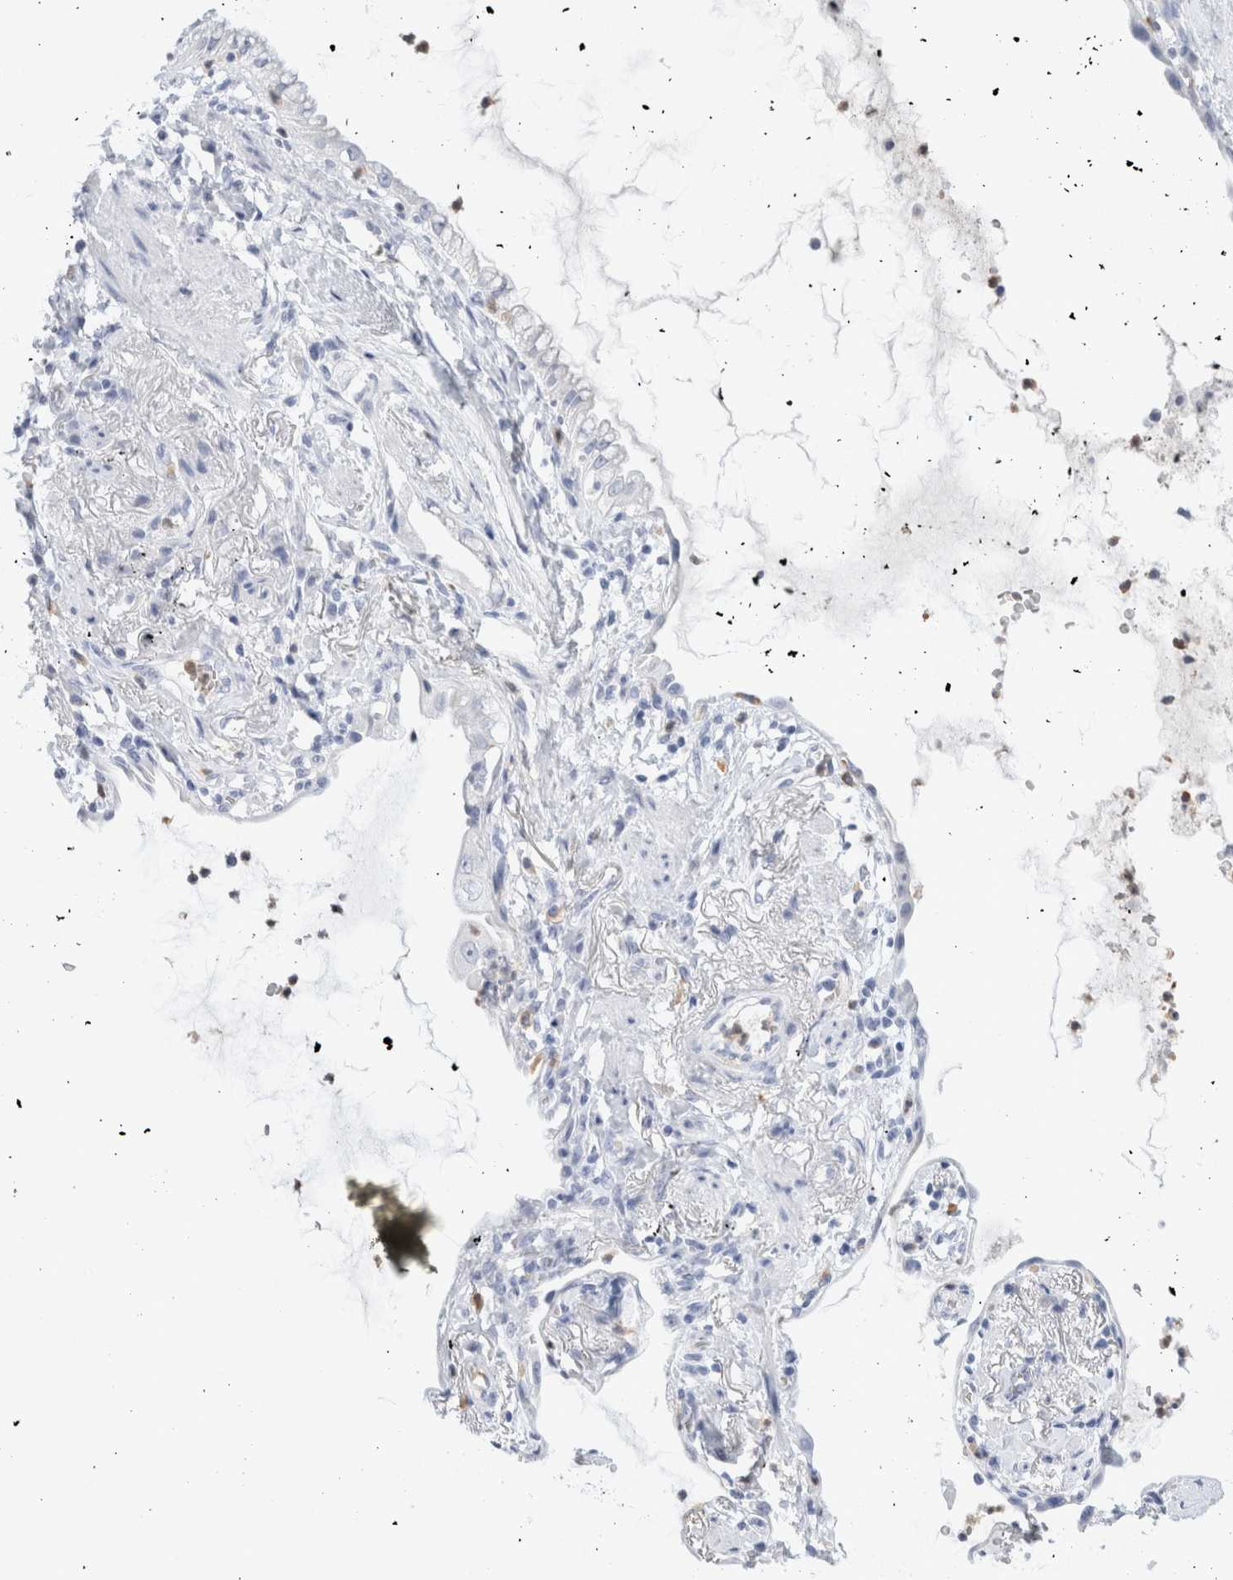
{"staining": {"intensity": "negative", "quantity": "none", "location": "none"}, "tissue": "lung cancer", "cell_type": "Tumor cells", "image_type": "cancer", "snomed": [{"axis": "morphology", "description": "Adenocarcinoma, NOS"}, {"axis": "topography", "description": "Lung"}], "caption": "Human lung adenocarcinoma stained for a protein using immunohistochemistry displays no staining in tumor cells.", "gene": "ARG1", "patient": {"sex": "female", "age": 70}}